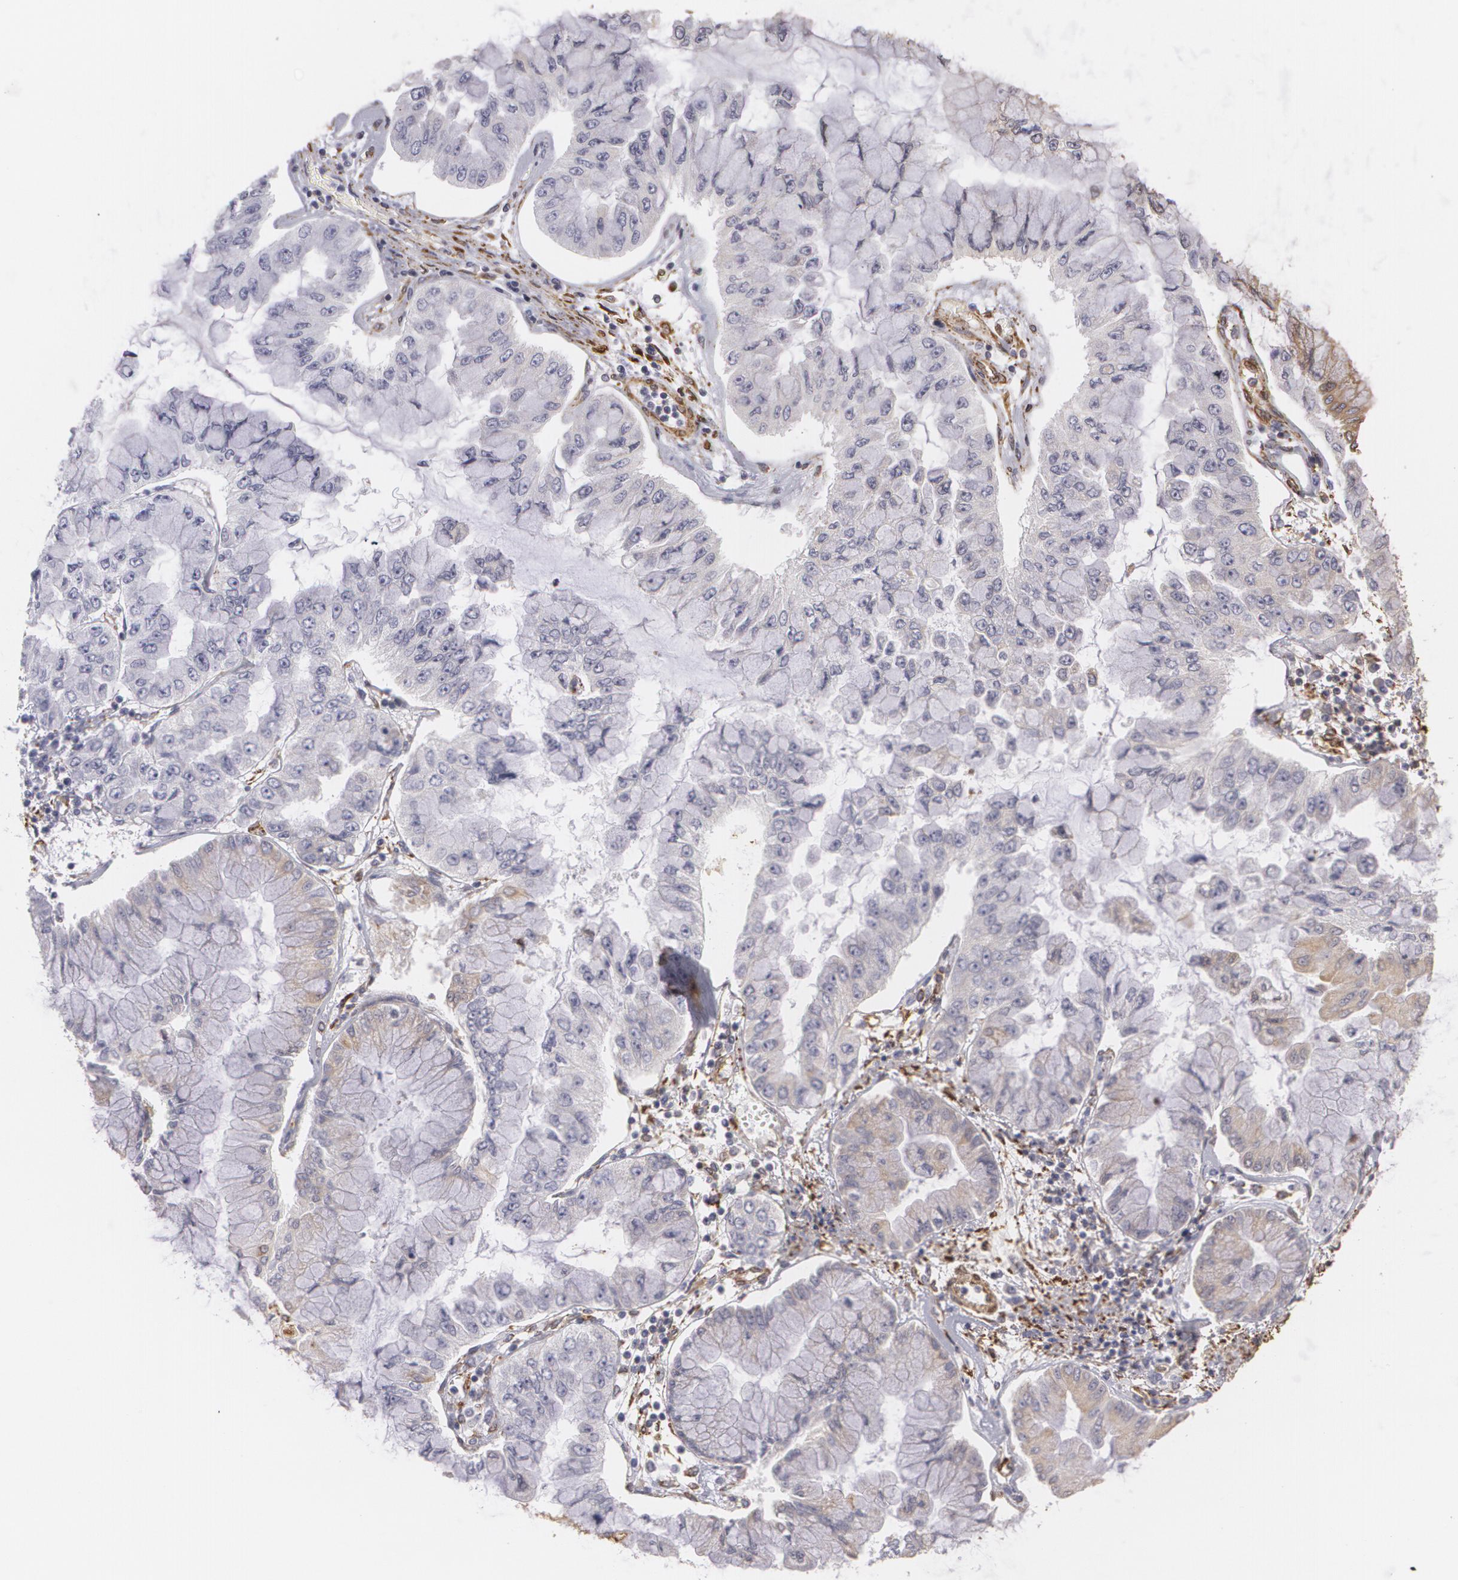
{"staining": {"intensity": "weak", "quantity": "<25%", "location": "cytoplasmic/membranous"}, "tissue": "liver cancer", "cell_type": "Tumor cells", "image_type": "cancer", "snomed": [{"axis": "morphology", "description": "Cholangiocarcinoma"}, {"axis": "topography", "description": "Liver"}], "caption": "A histopathology image of liver cancer stained for a protein reveals no brown staining in tumor cells.", "gene": "CYB5R3", "patient": {"sex": "female", "age": 79}}